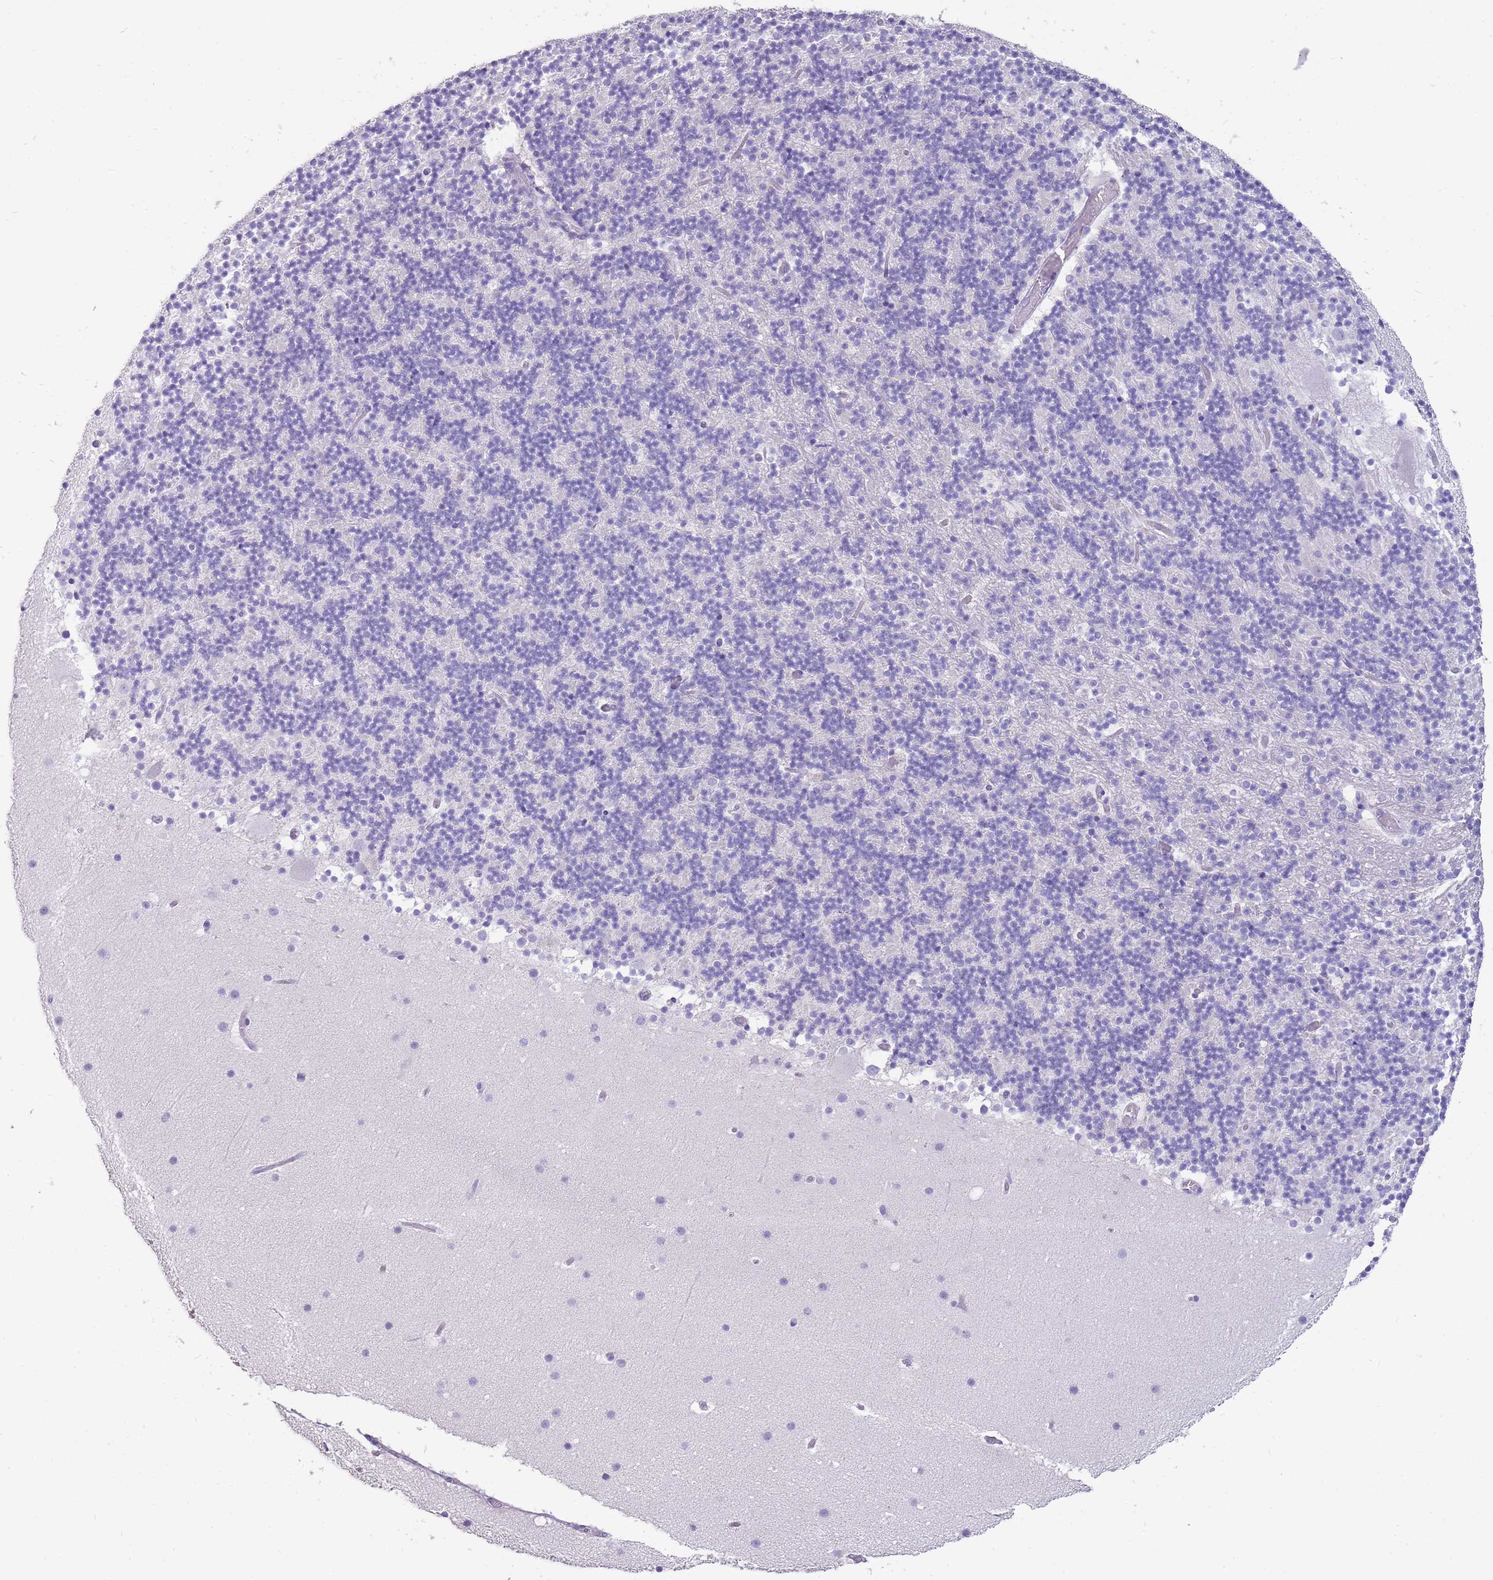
{"staining": {"intensity": "negative", "quantity": "none", "location": "none"}, "tissue": "cerebellum", "cell_type": "Cells in granular layer", "image_type": "normal", "snomed": [{"axis": "morphology", "description": "Normal tissue, NOS"}, {"axis": "topography", "description": "Cerebellum"}], "caption": "High magnification brightfield microscopy of unremarkable cerebellum stained with DAB (3,3'-diaminobenzidine) (brown) and counterstained with hematoxylin (blue): cells in granular layer show no significant expression.", "gene": "ENSG00000271254", "patient": {"sex": "male", "age": 57}}